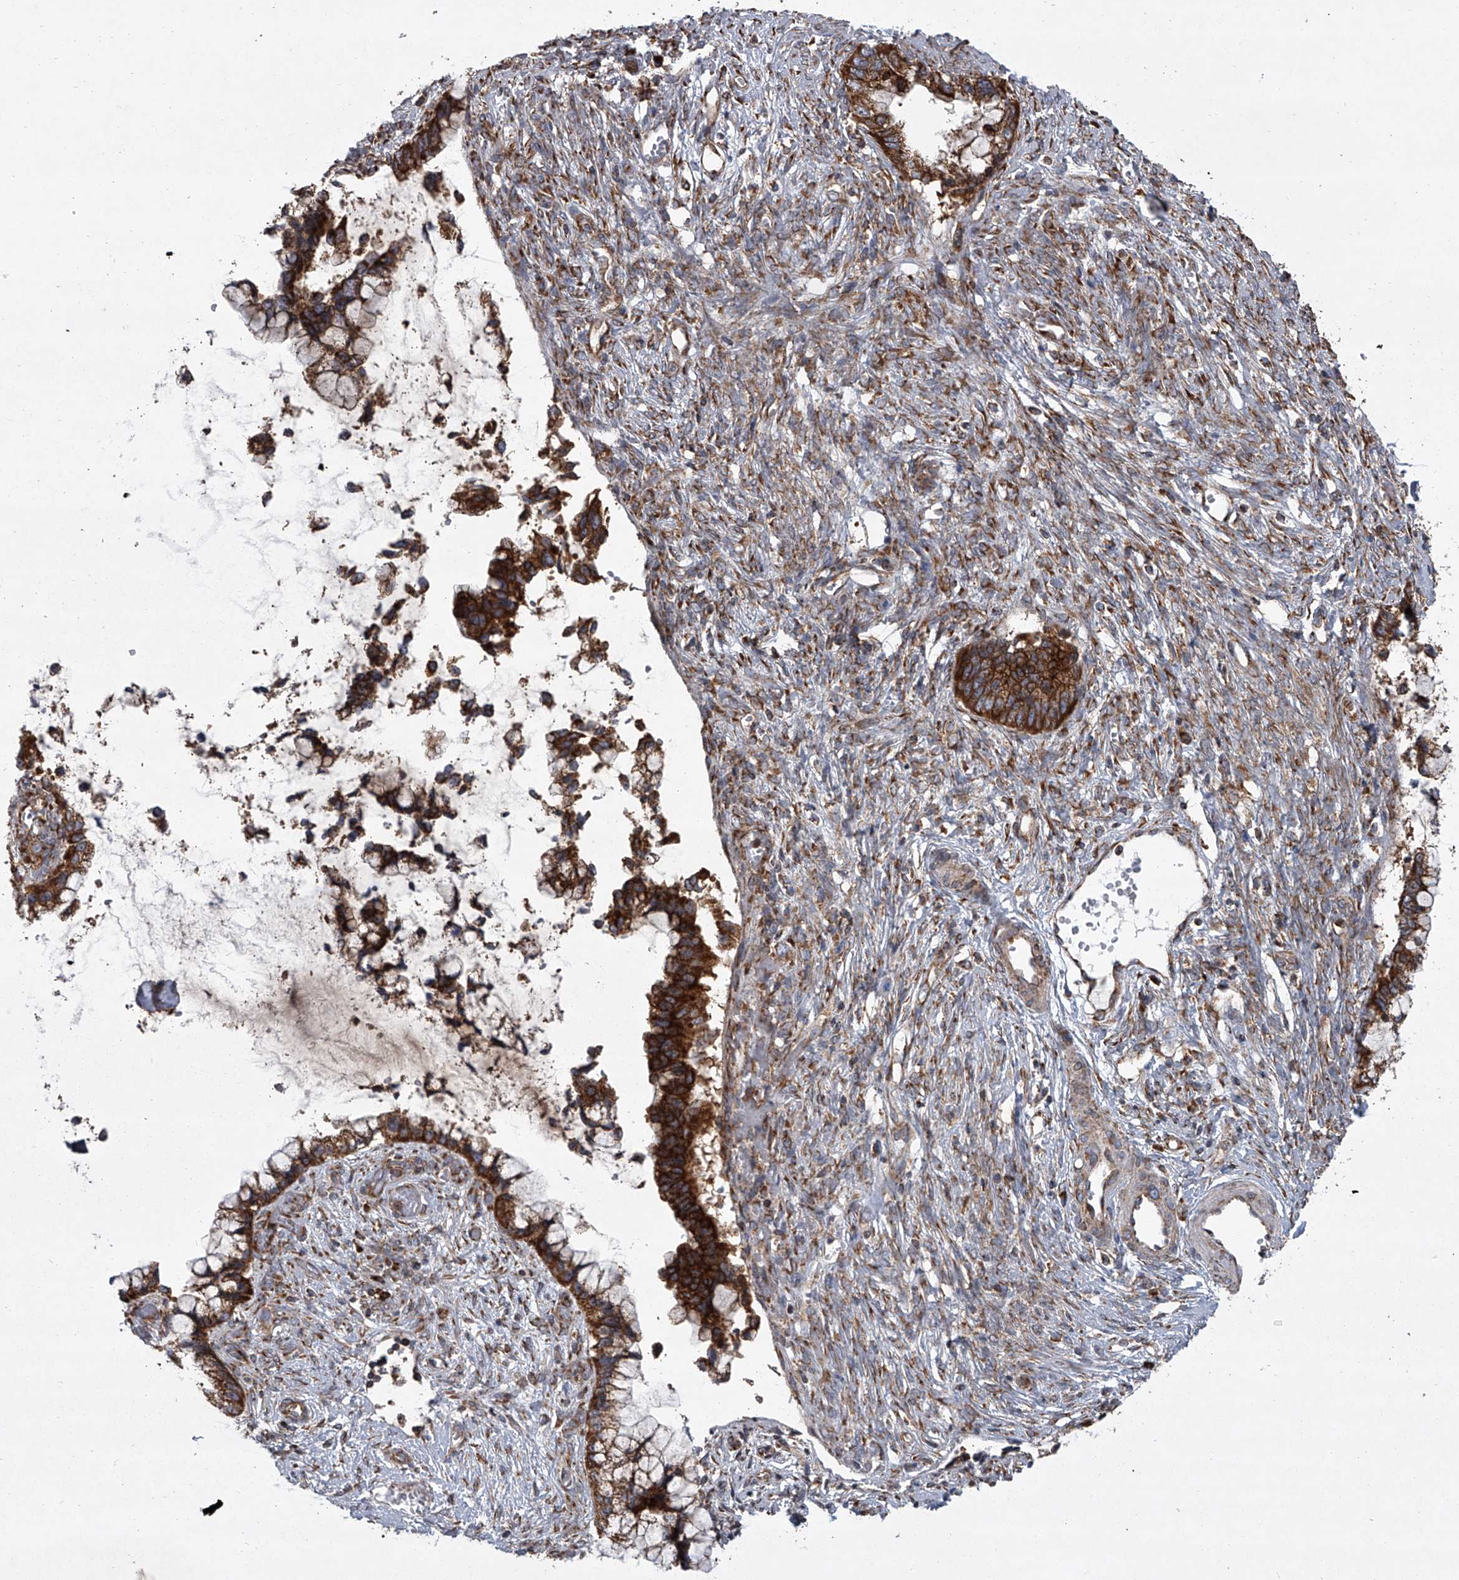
{"staining": {"intensity": "strong", "quantity": ">75%", "location": "cytoplasmic/membranous"}, "tissue": "cervical cancer", "cell_type": "Tumor cells", "image_type": "cancer", "snomed": [{"axis": "morphology", "description": "Adenocarcinoma, NOS"}, {"axis": "topography", "description": "Cervix"}], "caption": "About >75% of tumor cells in human cervical cancer display strong cytoplasmic/membranous protein staining as visualized by brown immunohistochemical staining.", "gene": "ZC3H15", "patient": {"sex": "female", "age": 44}}